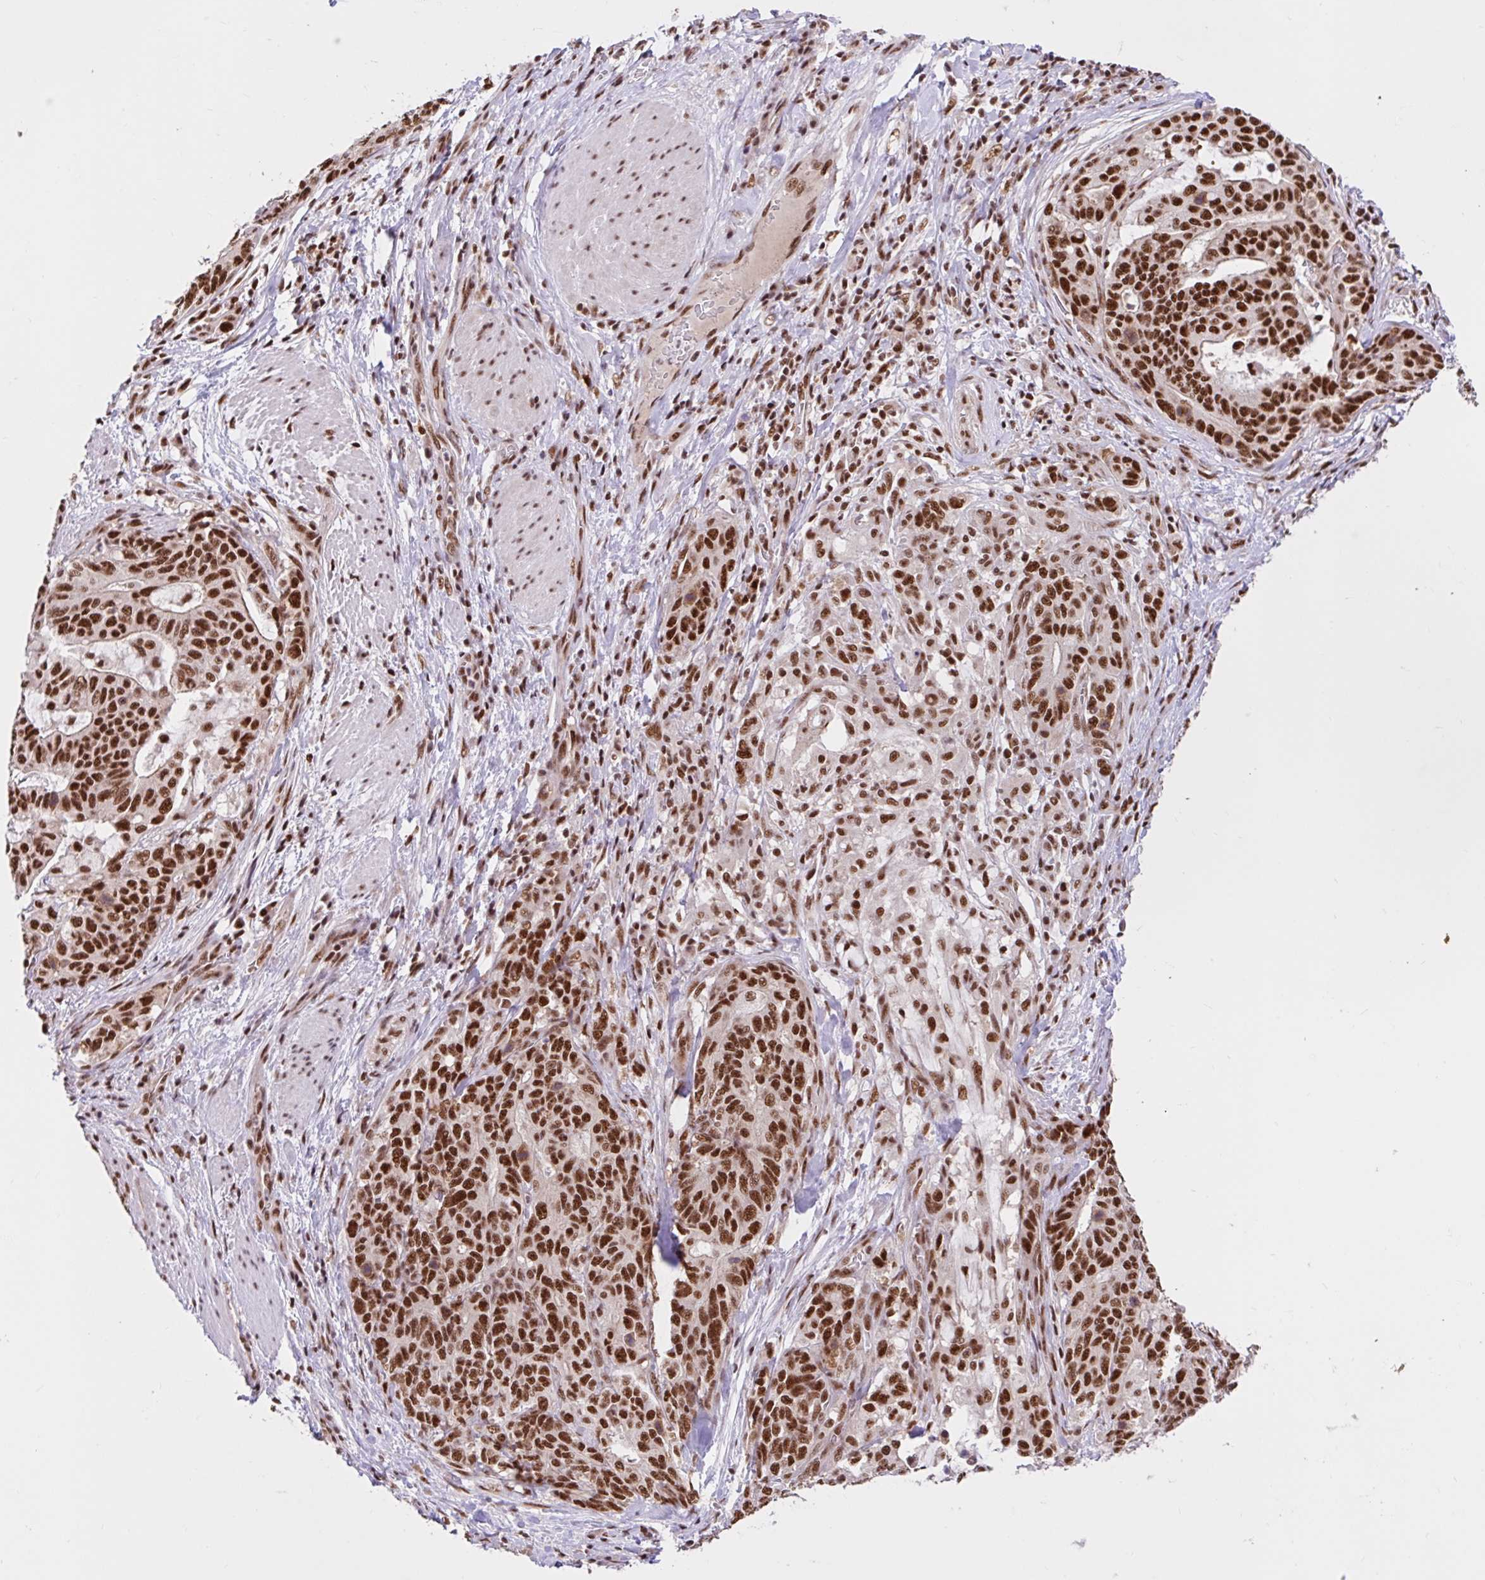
{"staining": {"intensity": "strong", "quantity": ">75%", "location": "nuclear"}, "tissue": "stomach cancer", "cell_type": "Tumor cells", "image_type": "cancer", "snomed": [{"axis": "morphology", "description": "Normal tissue, NOS"}, {"axis": "morphology", "description": "Adenocarcinoma, NOS"}, {"axis": "topography", "description": "Stomach"}], "caption": "Approximately >75% of tumor cells in human stomach adenocarcinoma demonstrate strong nuclear protein expression as visualized by brown immunohistochemical staining.", "gene": "CCDC12", "patient": {"sex": "female", "age": 64}}